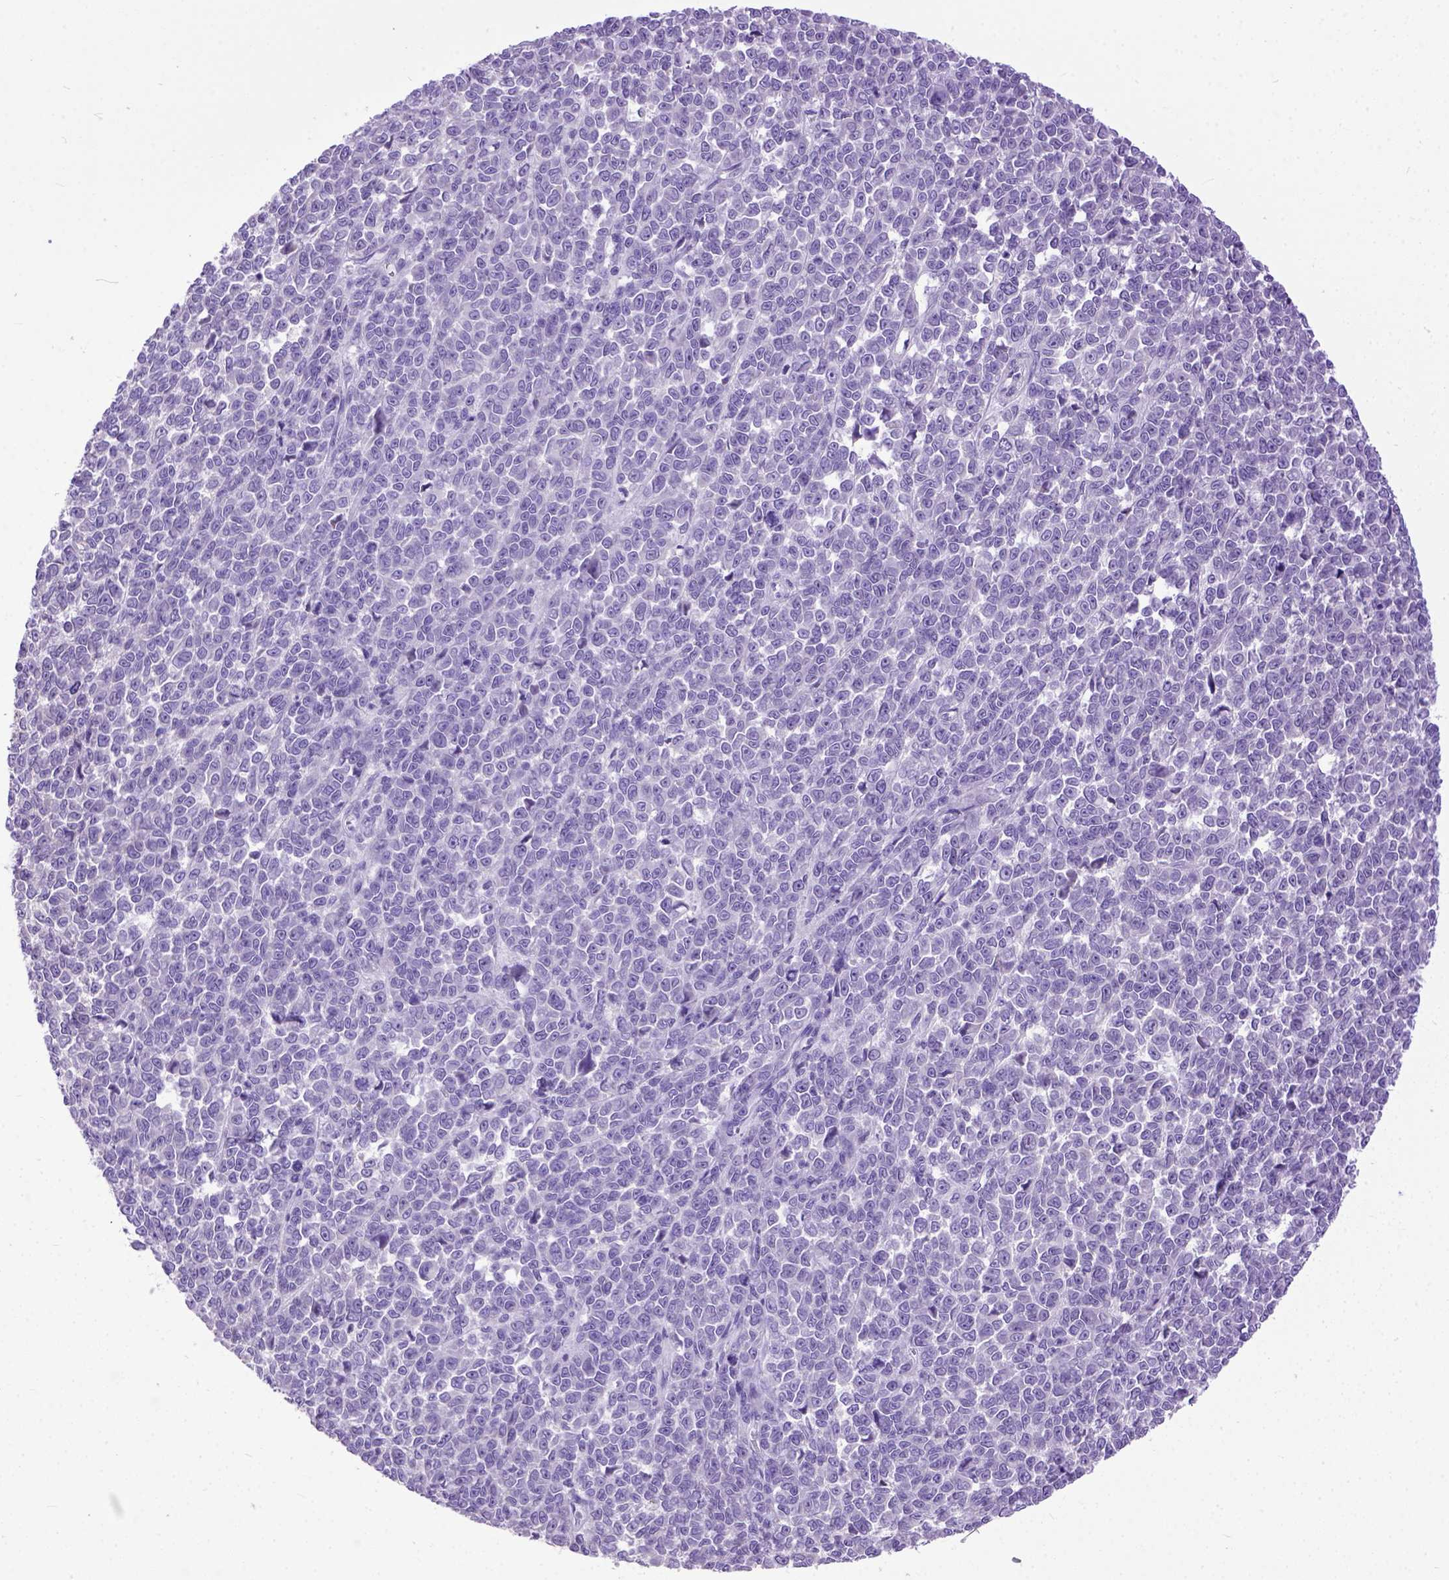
{"staining": {"intensity": "negative", "quantity": "none", "location": "none"}, "tissue": "melanoma", "cell_type": "Tumor cells", "image_type": "cancer", "snomed": [{"axis": "morphology", "description": "Malignant melanoma, NOS"}, {"axis": "topography", "description": "Skin"}], "caption": "This micrograph is of melanoma stained with immunohistochemistry to label a protein in brown with the nuclei are counter-stained blue. There is no expression in tumor cells.", "gene": "CRB1", "patient": {"sex": "female", "age": 95}}